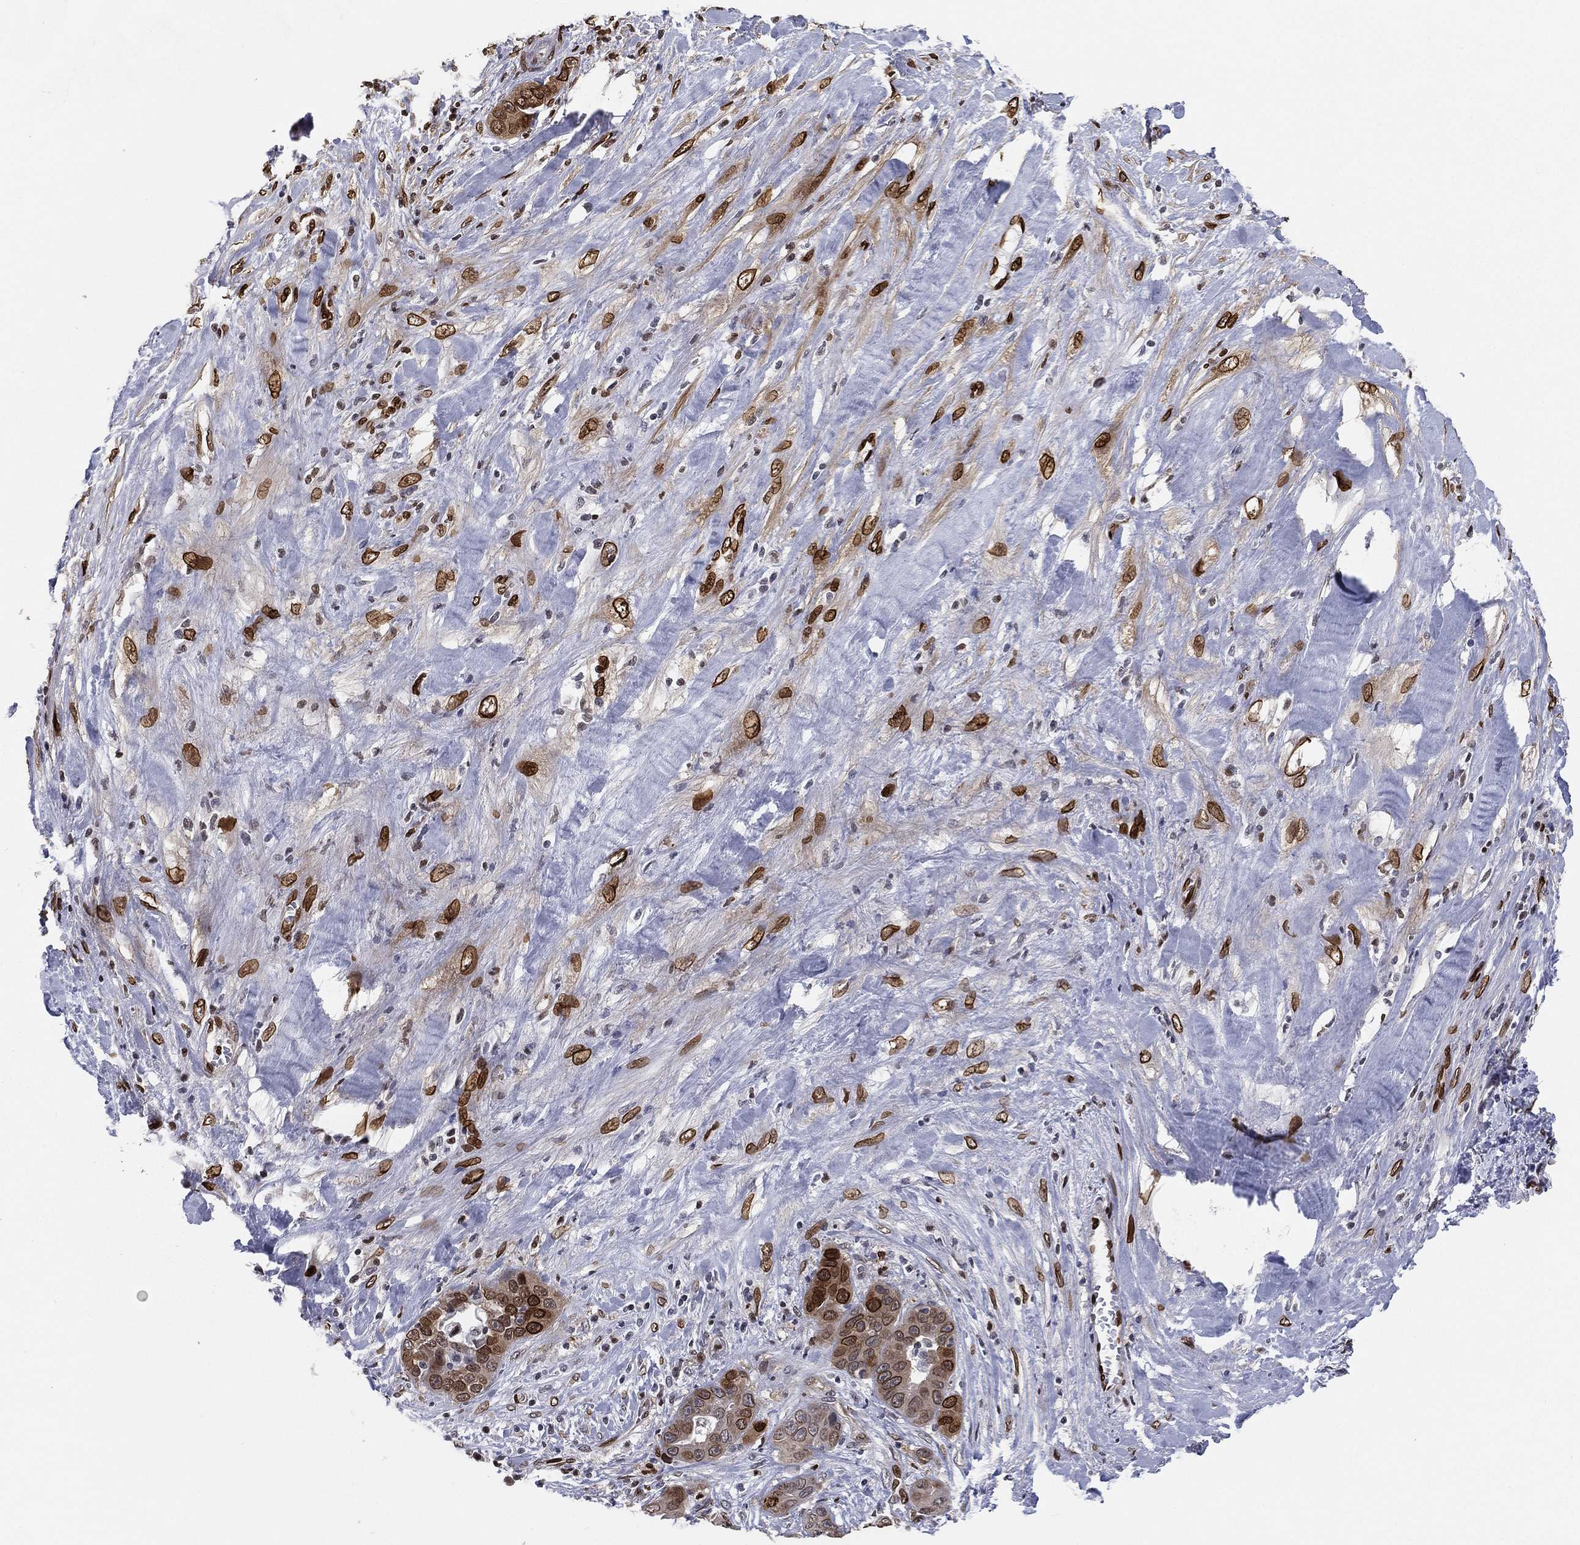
{"staining": {"intensity": "strong", "quantity": ">75%", "location": "nuclear"}, "tissue": "liver cancer", "cell_type": "Tumor cells", "image_type": "cancer", "snomed": [{"axis": "morphology", "description": "Cholangiocarcinoma"}, {"axis": "topography", "description": "Liver"}], "caption": "Immunohistochemical staining of human liver cancer demonstrates strong nuclear protein staining in about >75% of tumor cells. (DAB (3,3'-diaminobenzidine) IHC, brown staining for protein, blue staining for nuclei).", "gene": "LMNB1", "patient": {"sex": "female", "age": 52}}